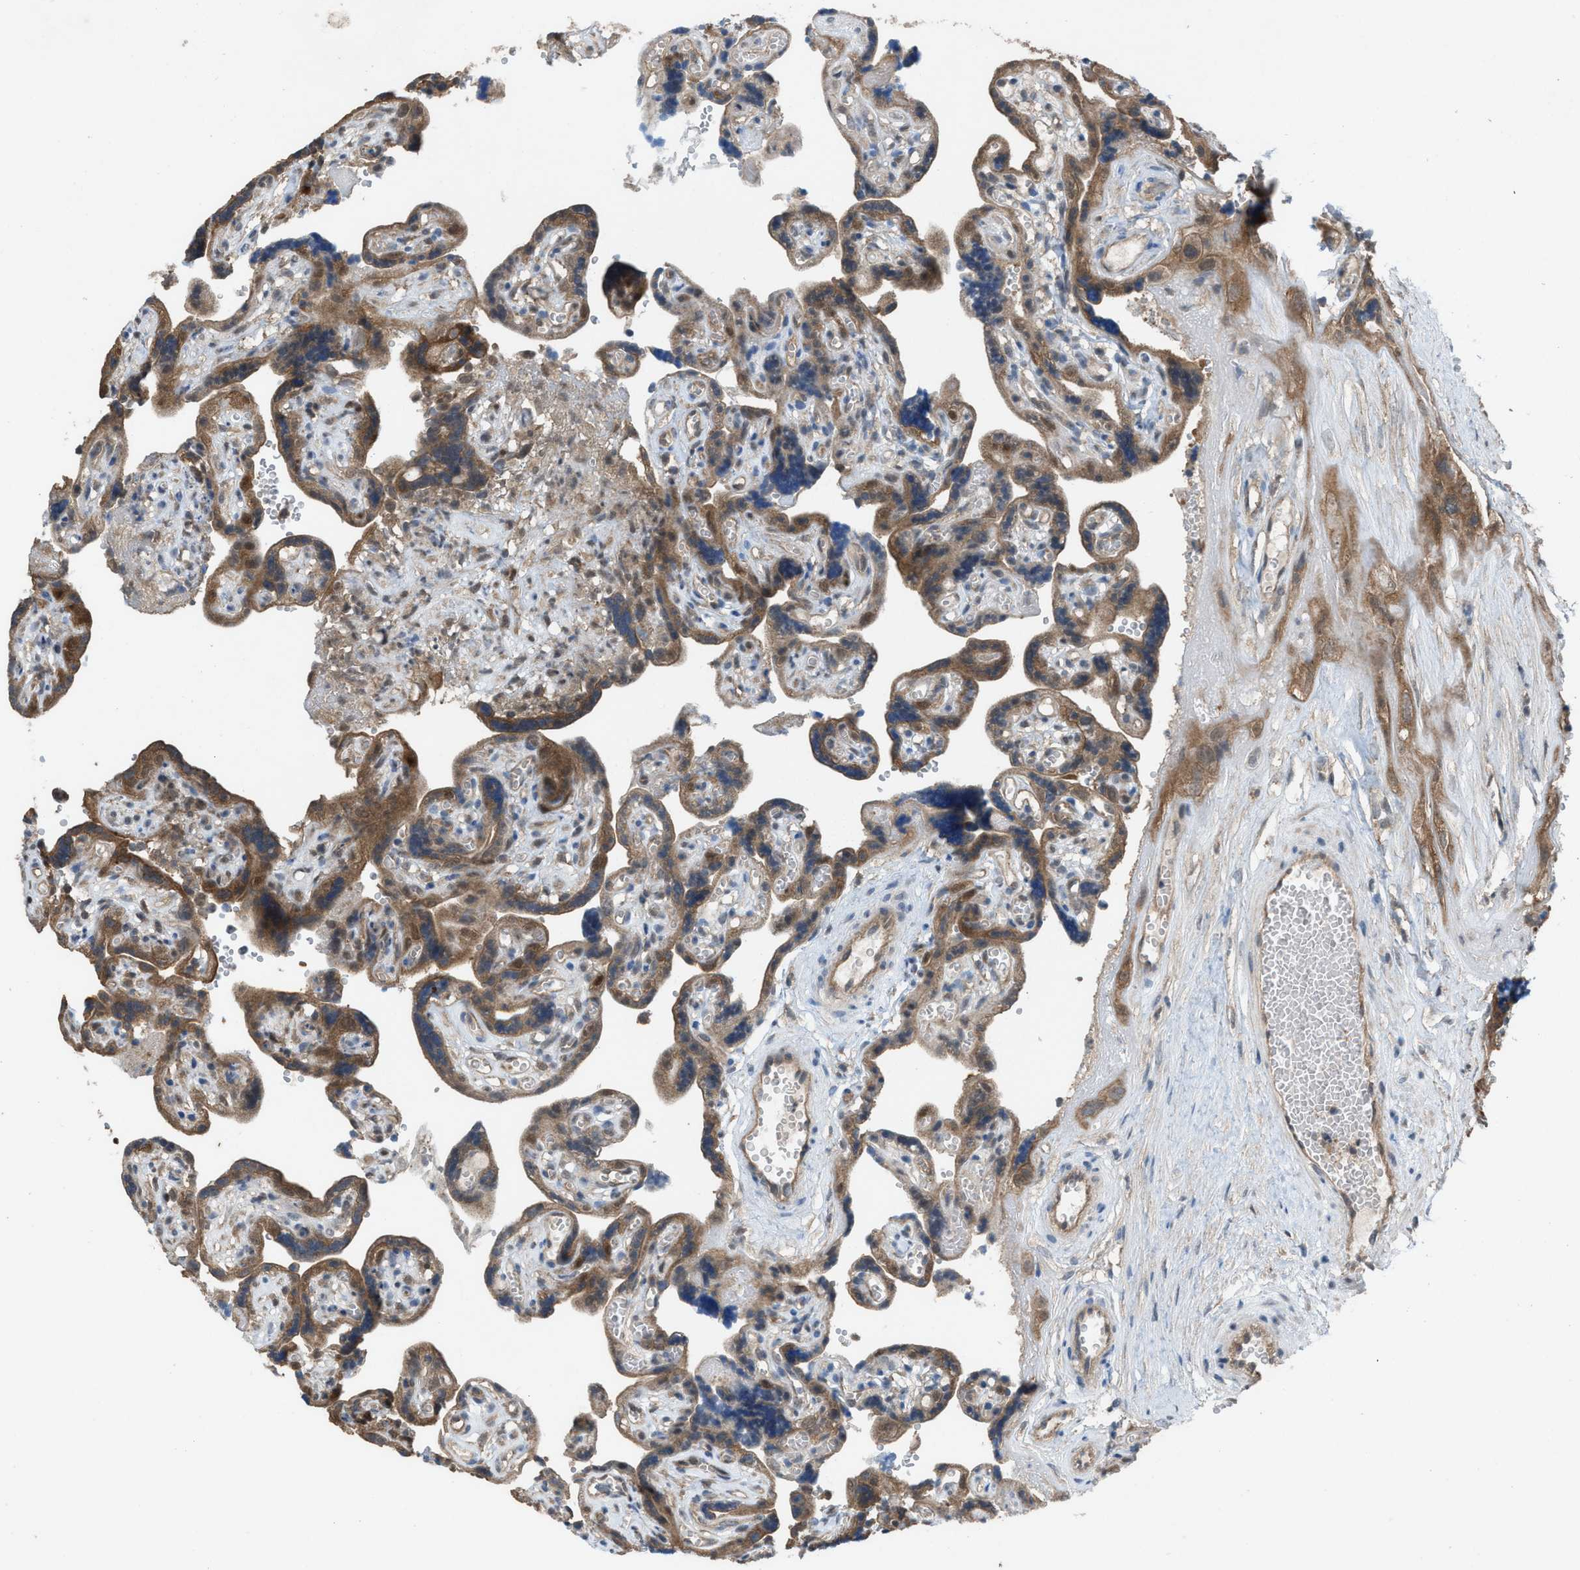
{"staining": {"intensity": "moderate", "quantity": ">75%", "location": "cytoplasmic/membranous"}, "tissue": "placenta", "cell_type": "Decidual cells", "image_type": "normal", "snomed": [{"axis": "morphology", "description": "Normal tissue, NOS"}, {"axis": "topography", "description": "Placenta"}], "caption": "Immunohistochemical staining of benign placenta exhibits >75% levels of moderate cytoplasmic/membranous protein staining in about >75% of decidual cells.", "gene": "PLAA", "patient": {"sex": "female", "age": 30}}